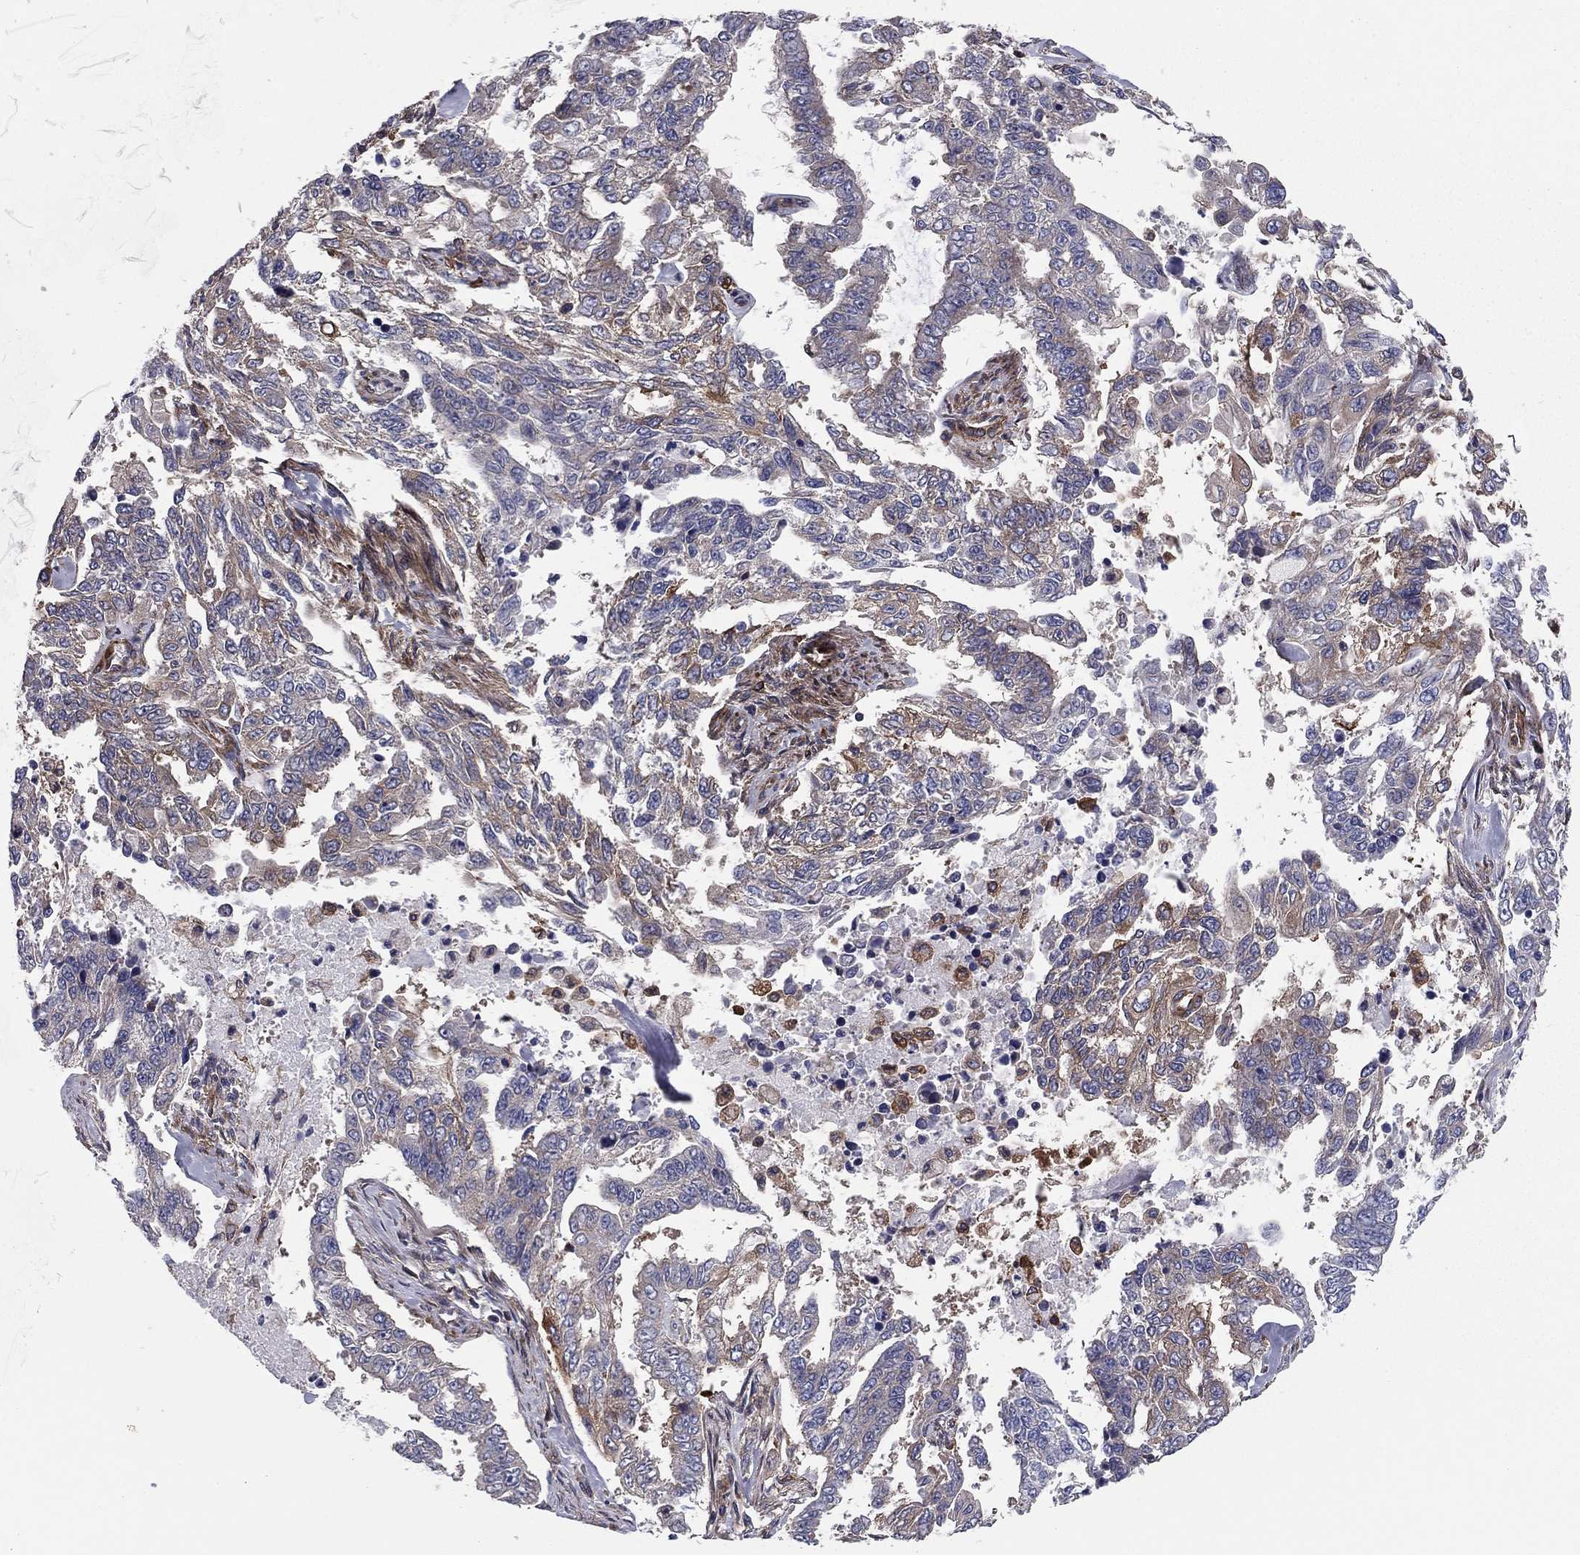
{"staining": {"intensity": "weak", "quantity": "25%-75%", "location": "cytoplasmic/membranous"}, "tissue": "endometrial cancer", "cell_type": "Tumor cells", "image_type": "cancer", "snomed": [{"axis": "morphology", "description": "Adenocarcinoma, NOS"}, {"axis": "topography", "description": "Uterus"}], "caption": "This is an image of immunohistochemistry staining of adenocarcinoma (endometrial), which shows weak positivity in the cytoplasmic/membranous of tumor cells.", "gene": "EHBP1L1", "patient": {"sex": "female", "age": 59}}